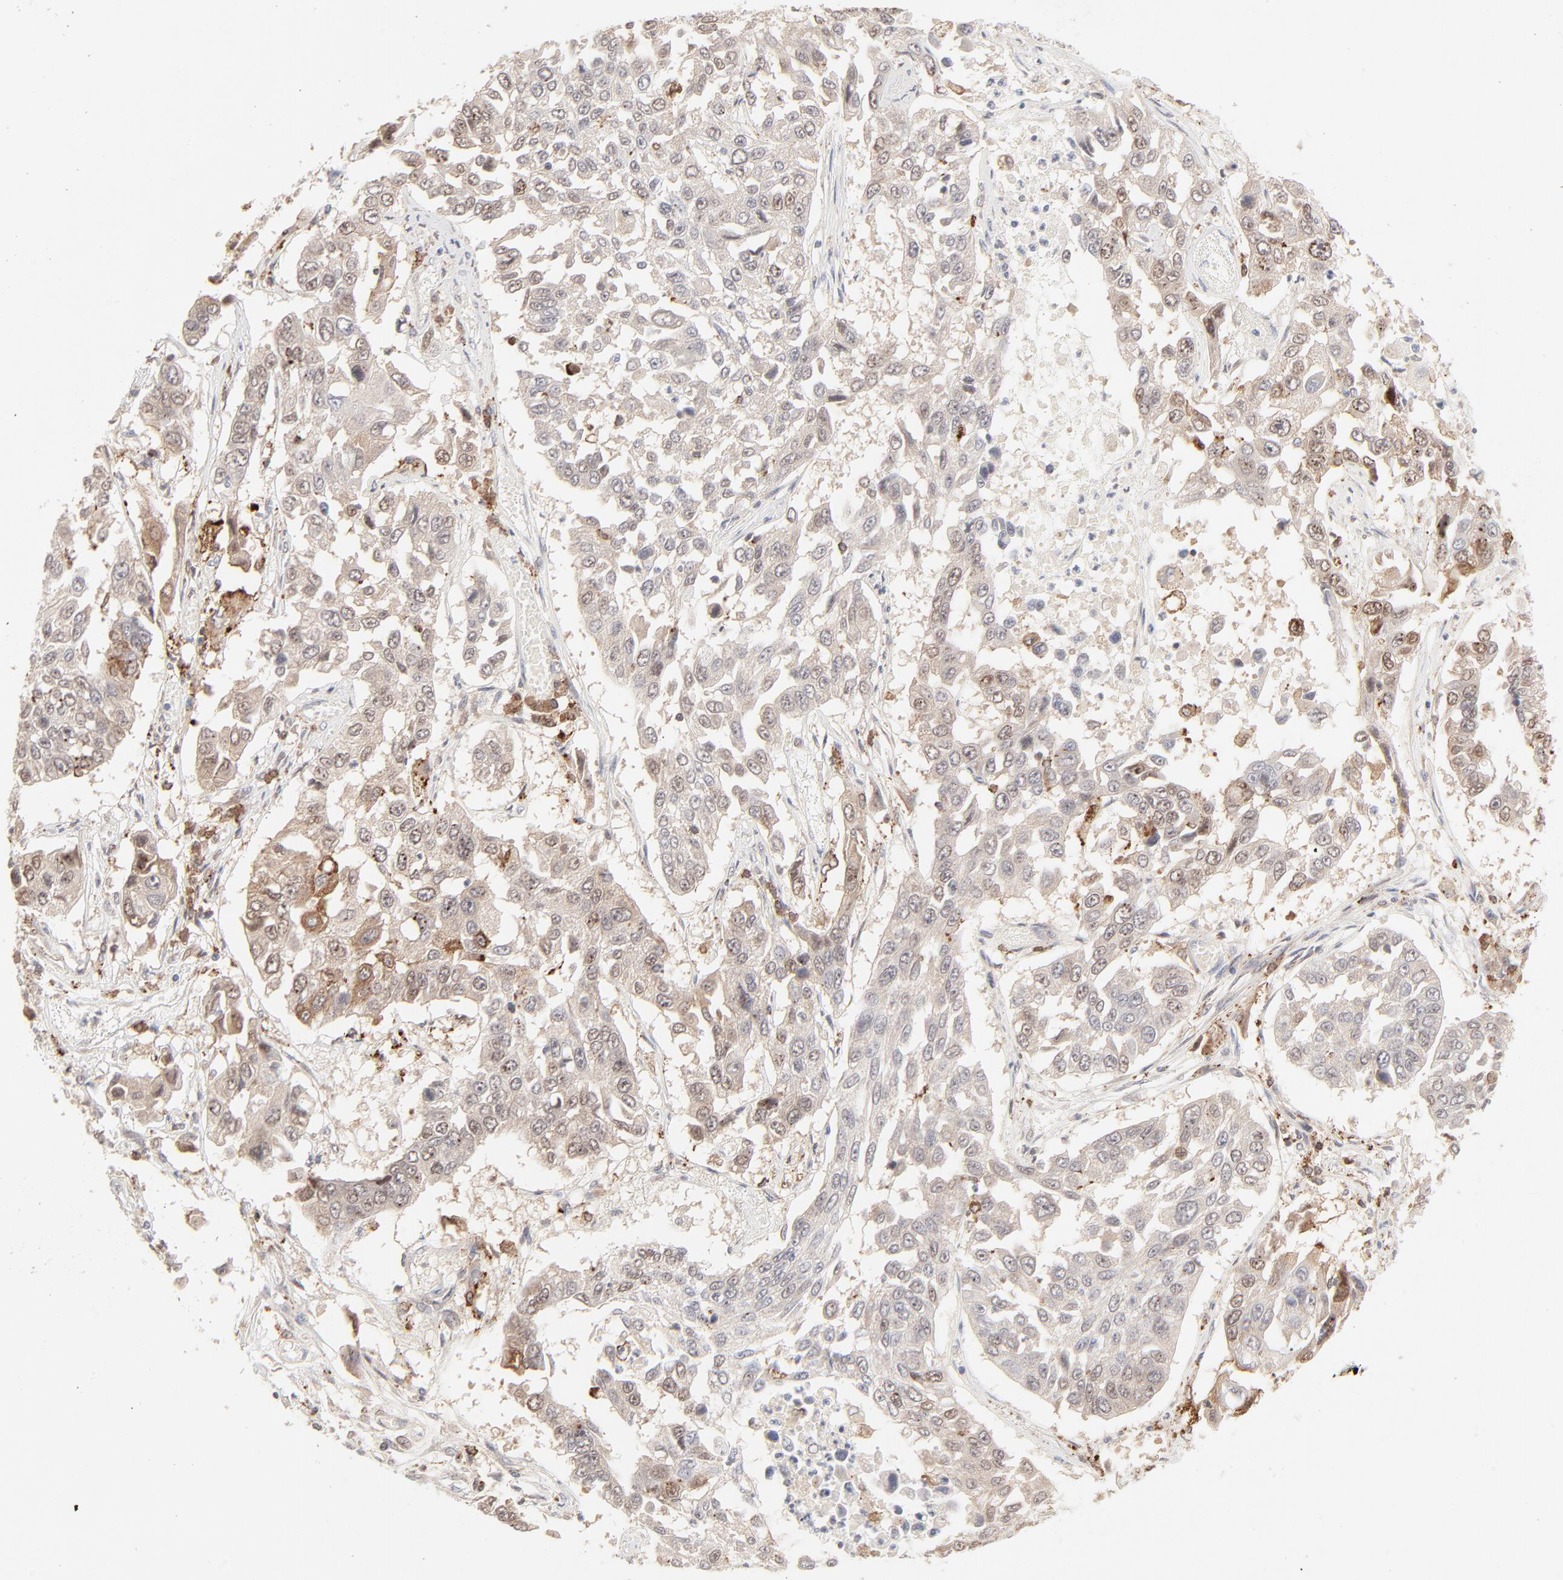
{"staining": {"intensity": "negative", "quantity": "none", "location": "none"}, "tissue": "lung cancer", "cell_type": "Tumor cells", "image_type": "cancer", "snomed": [{"axis": "morphology", "description": "Squamous cell carcinoma, NOS"}, {"axis": "topography", "description": "Lung"}], "caption": "Protein analysis of lung squamous cell carcinoma displays no significant expression in tumor cells.", "gene": "CDK6", "patient": {"sex": "male", "age": 71}}